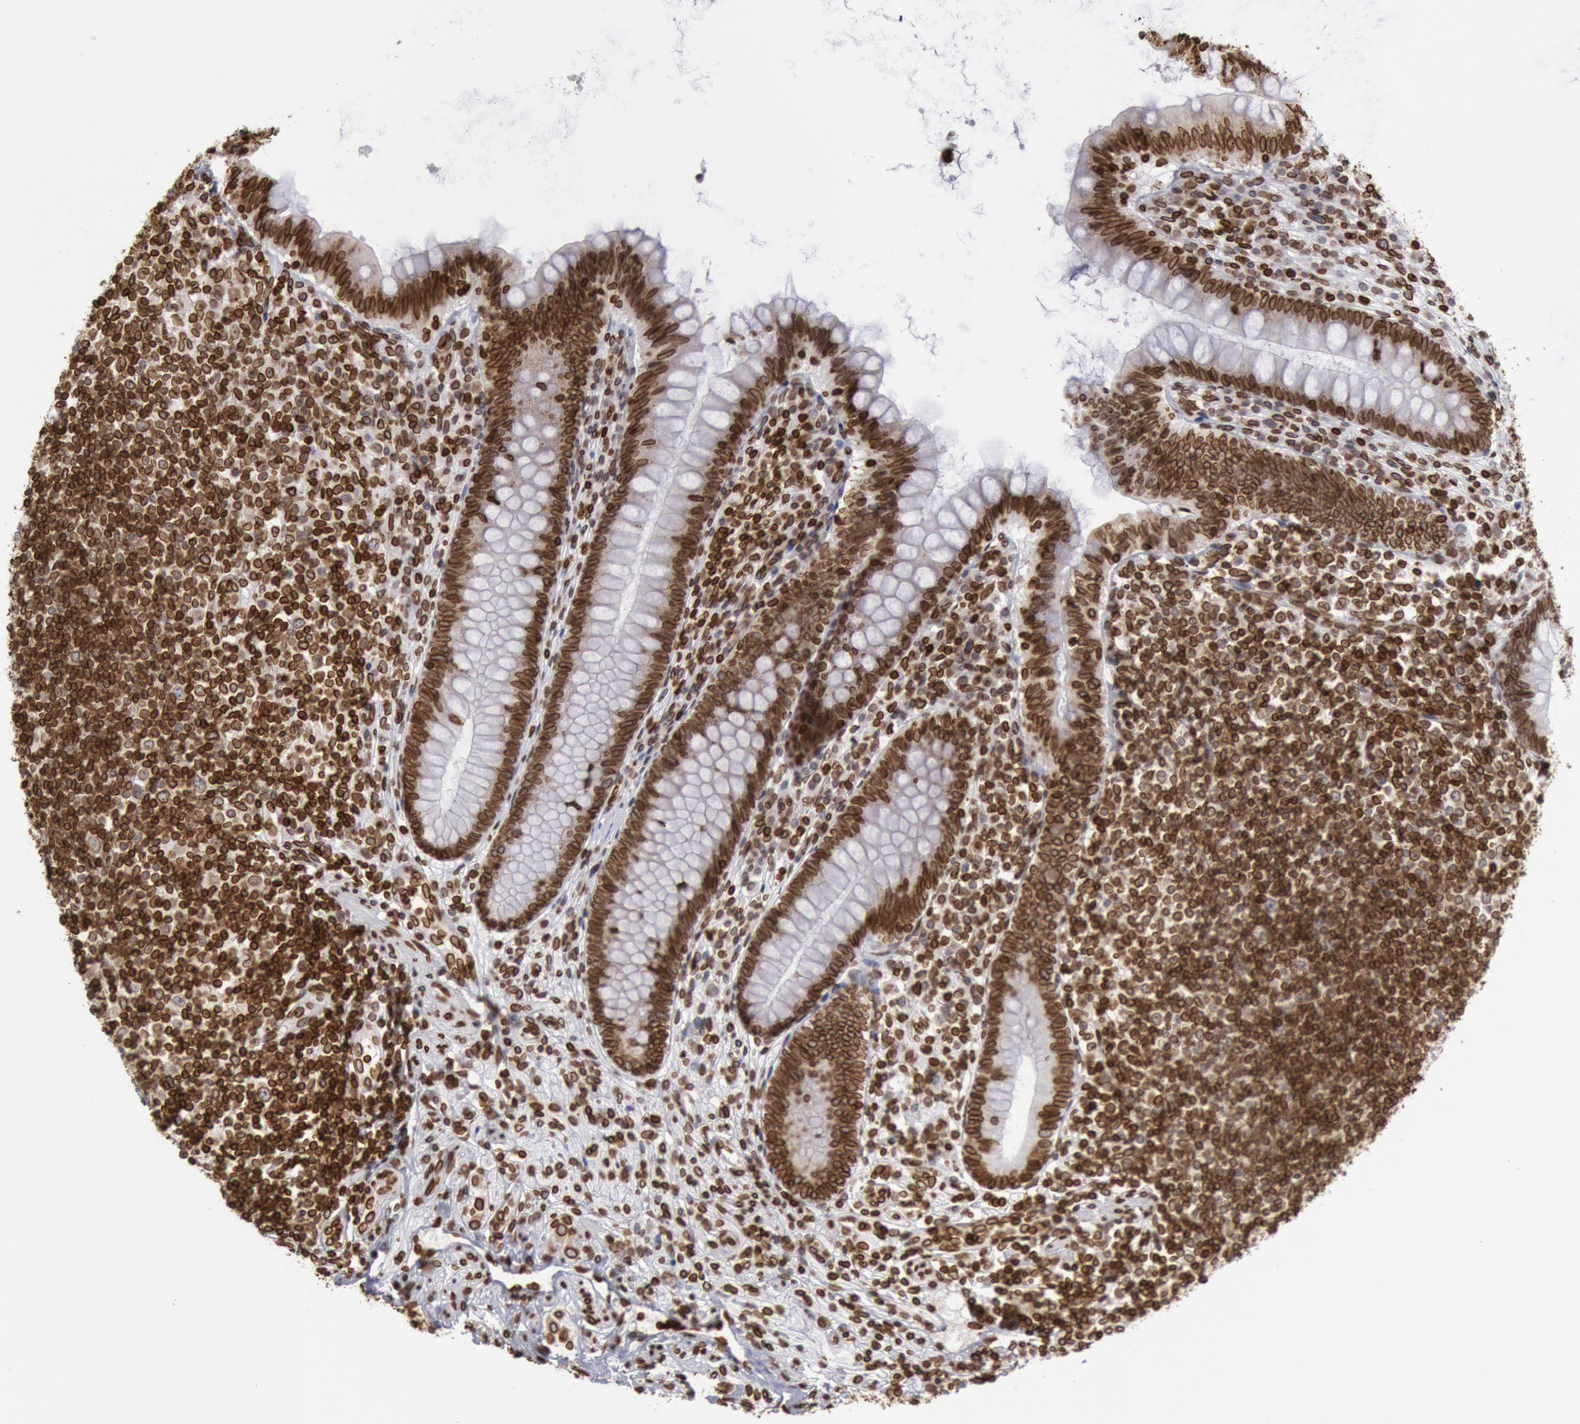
{"staining": {"intensity": "strong", "quantity": ">75%", "location": "nuclear"}, "tissue": "appendix", "cell_type": "Glandular cells", "image_type": "normal", "snomed": [{"axis": "morphology", "description": "Normal tissue, NOS"}, {"axis": "topography", "description": "Appendix"}], "caption": "About >75% of glandular cells in normal human appendix demonstrate strong nuclear protein expression as visualized by brown immunohistochemical staining.", "gene": "SUN2", "patient": {"sex": "female", "age": 66}}